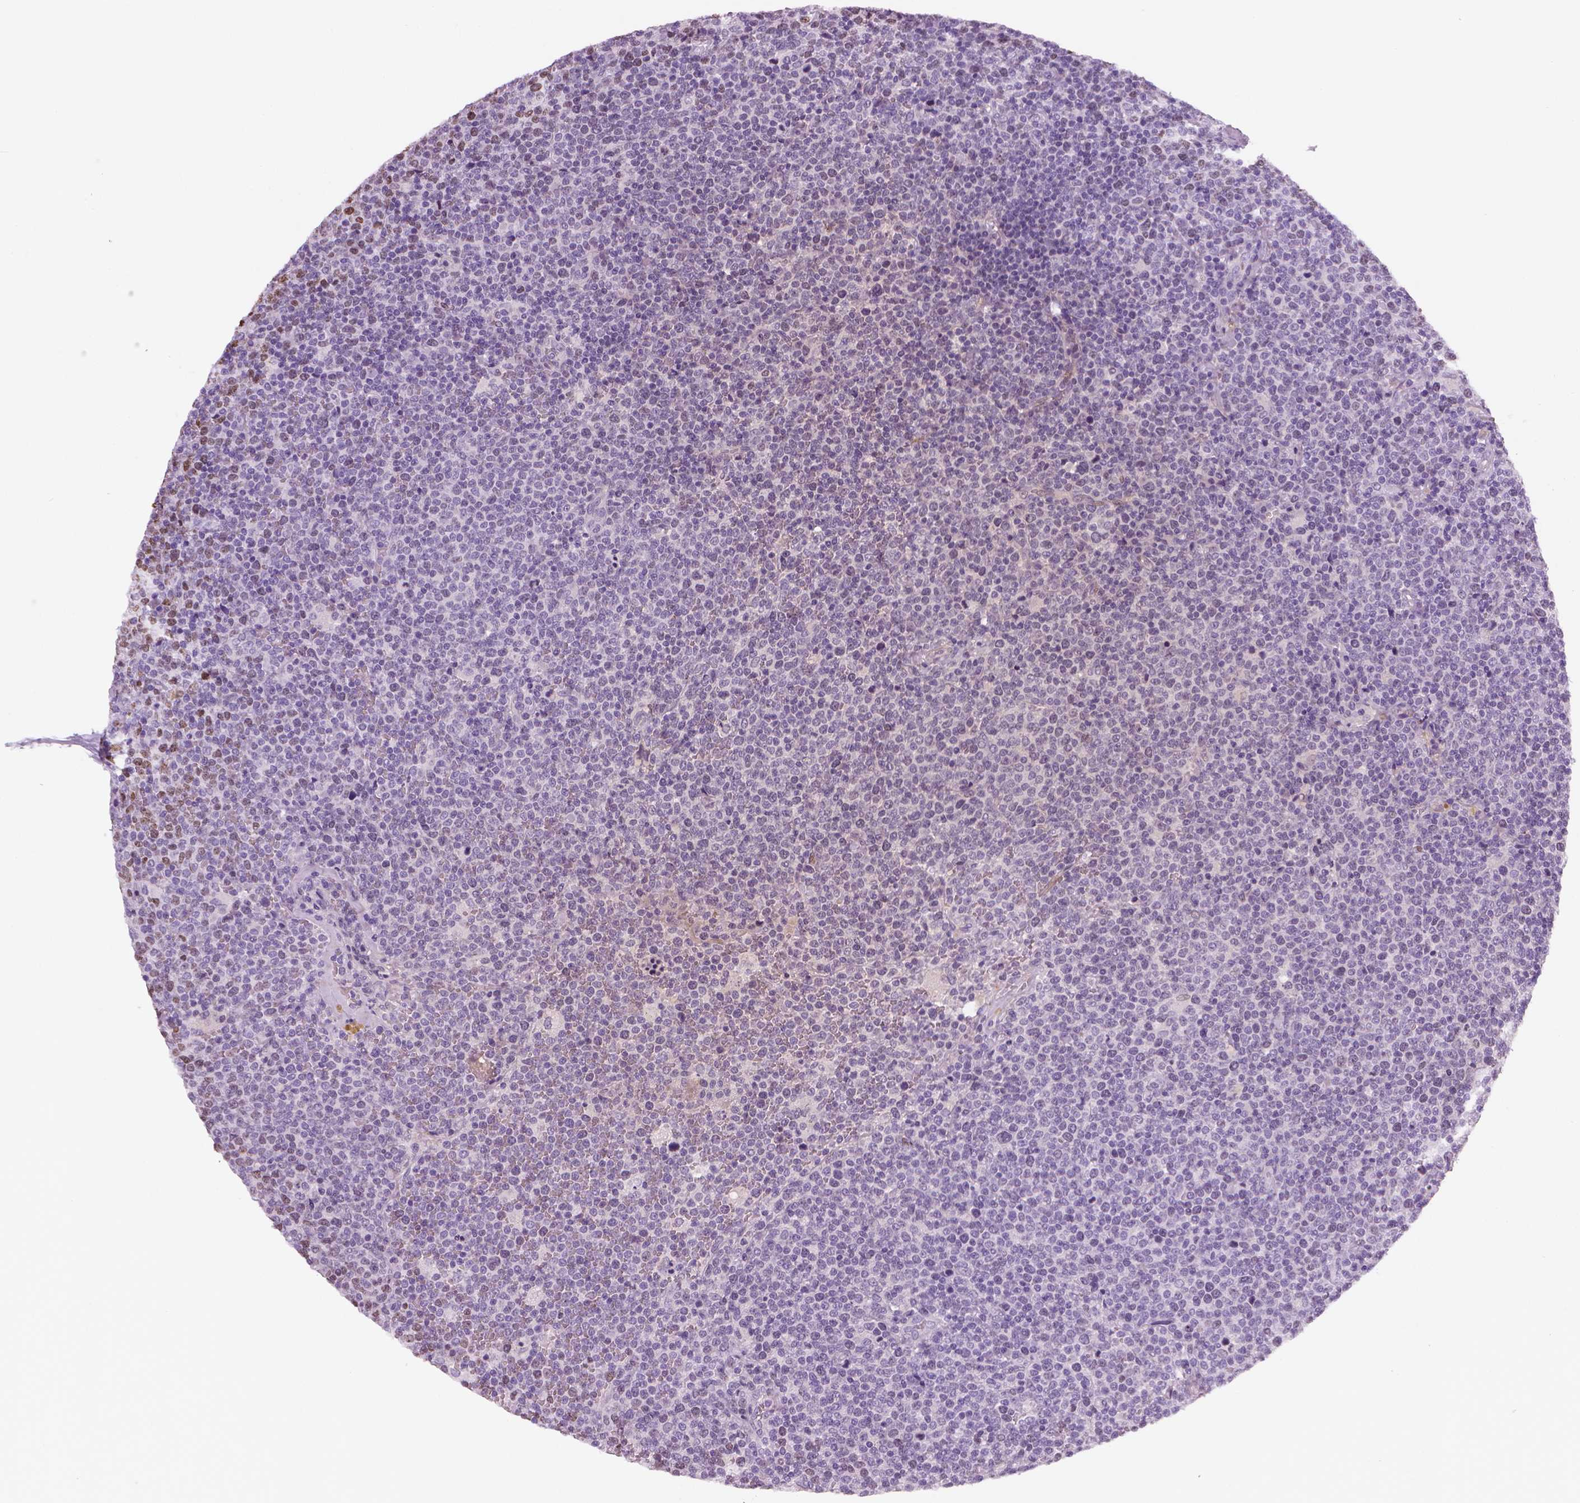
{"staining": {"intensity": "negative", "quantity": "none", "location": "none"}, "tissue": "lymphoma", "cell_type": "Tumor cells", "image_type": "cancer", "snomed": [{"axis": "morphology", "description": "Malignant lymphoma, non-Hodgkin's type, High grade"}, {"axis": "topography", "description": "Lymph node"}], "caption": "Micrograph shows no significant protein staining in tumor cells of malignant lymphoma, non-Hodgkin's type (high-grade).", "gene": "MKI67", "patient": {"sex": "male", "age": 61}}